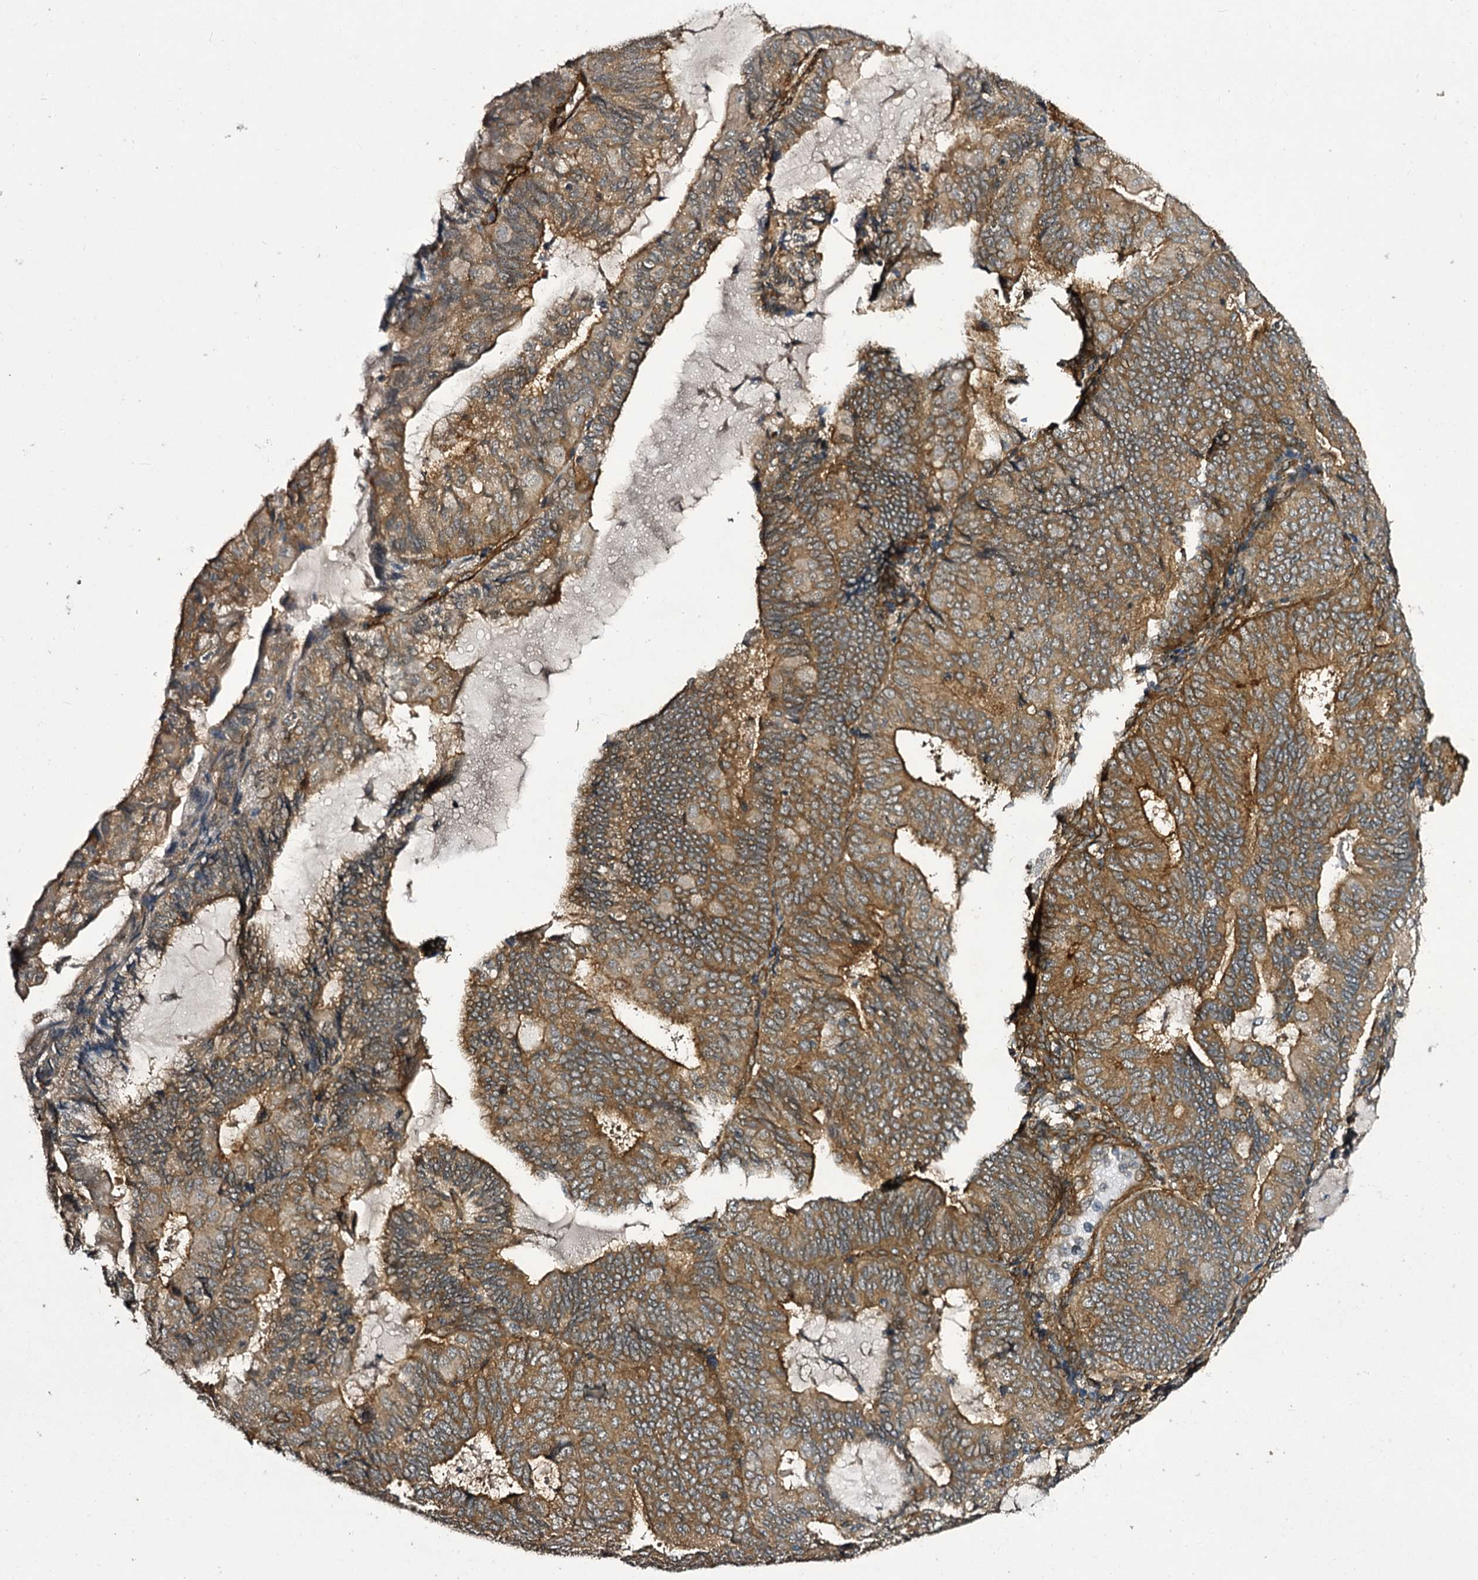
{"staining": {"intensity": "strong", "quantity": "25%-75%", "location": "cytoplasmic/membranous"}, "tissue": "endometrial cancer", "cell_type": "Tumor cells", "image_type": "cancer", "snomed": [{"axis": "morphology", "description": "Adenocarcinoma, NOS"}, {"axis": "topography", "description": "Endometrium"}], "caption": "Strong cytoplasmic/membranous positivity for a protein is appreciated in approximately 25%-75% of tumor cells of endometrial cancer (adenocarcinoma) using IHC.", "gene": "MYO1C", "patient": {"sex": "female", "age": 81}}